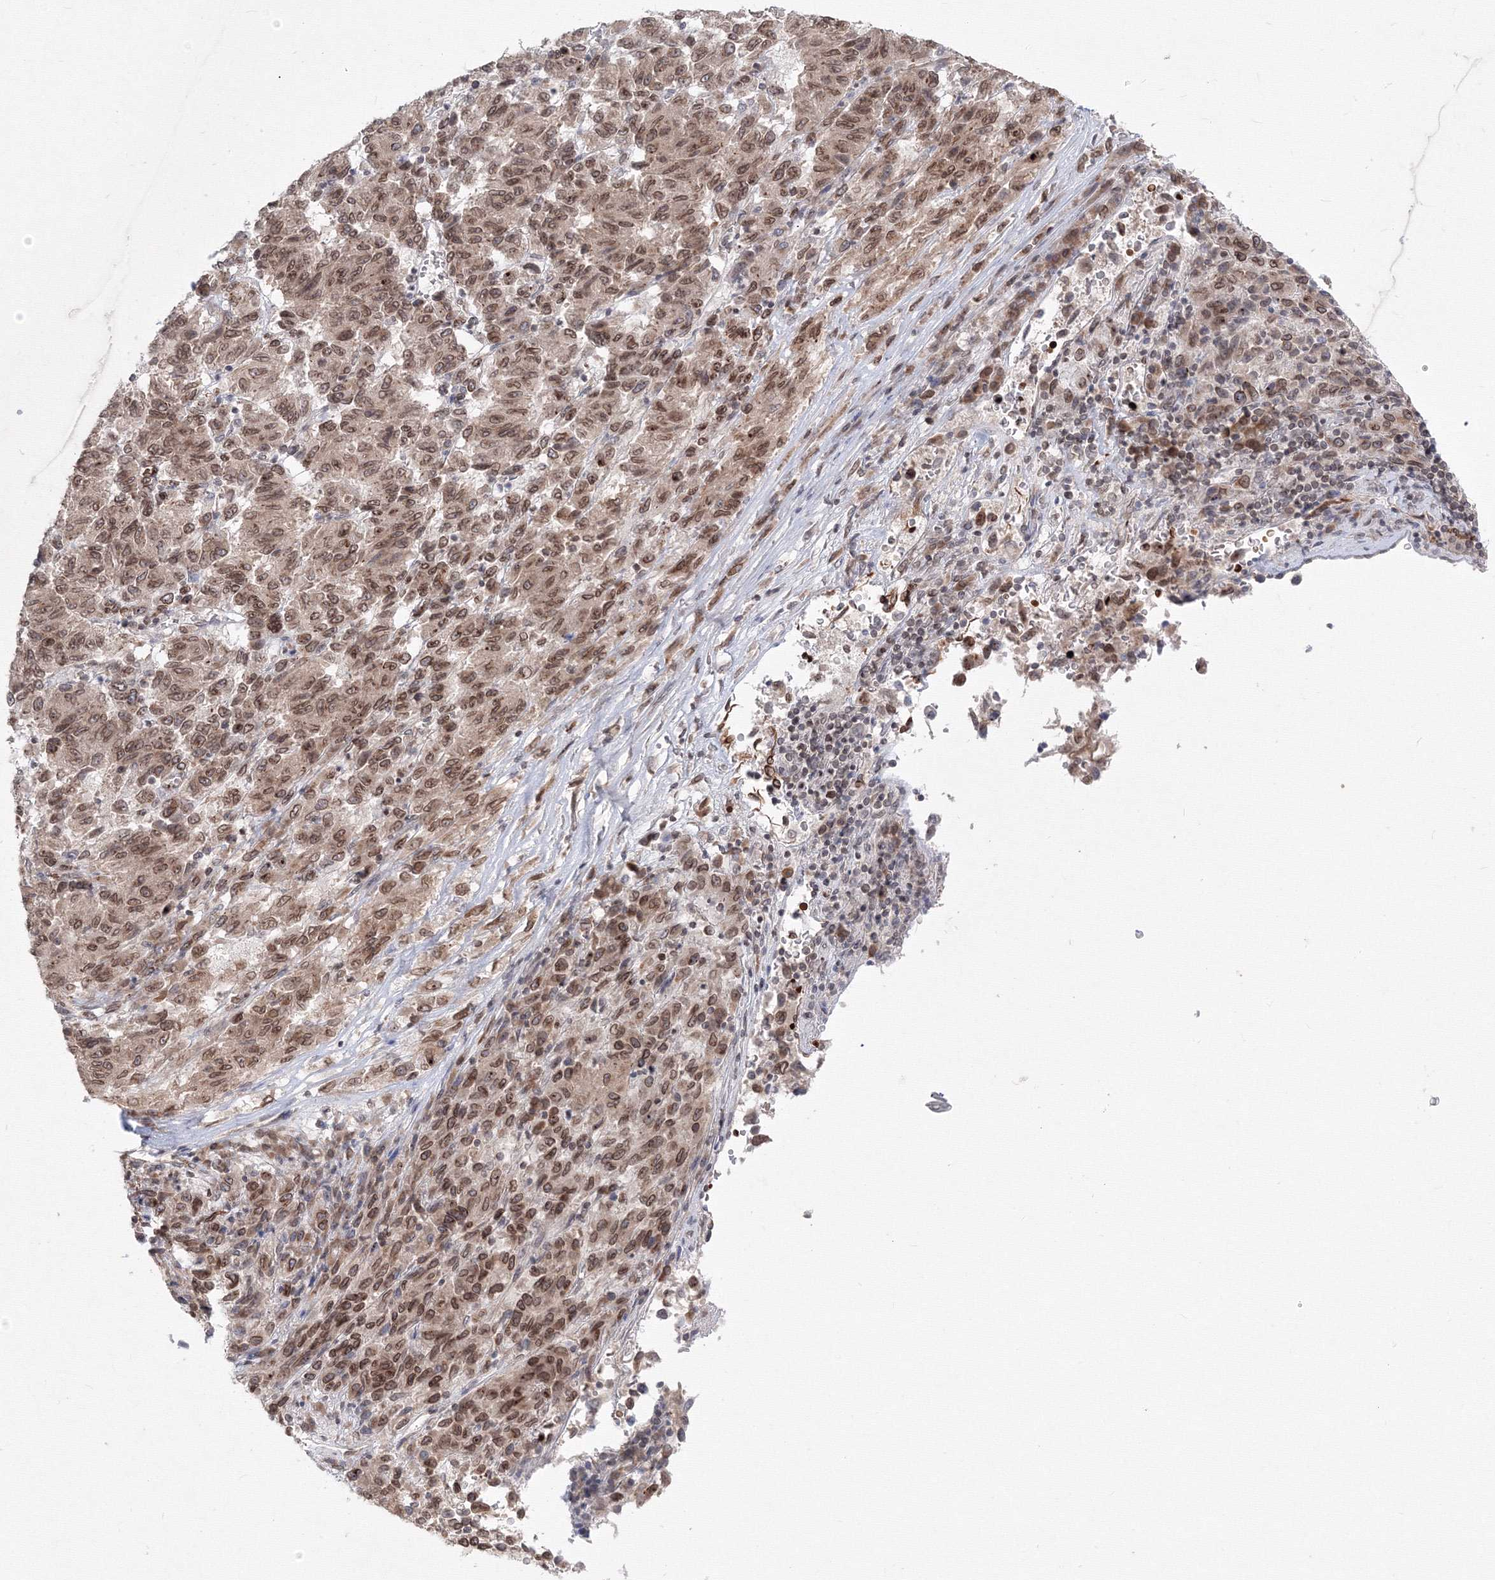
{"staining": {"intensity": "moderate", "quantity": ">75%", "location": "cytoplasmic/membranous,nuclear"}, "tissue": "melanoma", "cell_type": "Tumor cells", "image_type": "cancer", "snomed": [{"axis": "morphology", "description": "Malignant melanoma, Metastatic site"}, {"axis": "topography", "description": "Lung"}], "caption": "Approximately >75% of tumor cells in human melanoma display moderate cytoplasmic/membranous and nuclear protein expression as visualized by brown immunohistochemical staining.", "gene": "DNAJB2", "patient": {"sex": "male", "age": 64}}